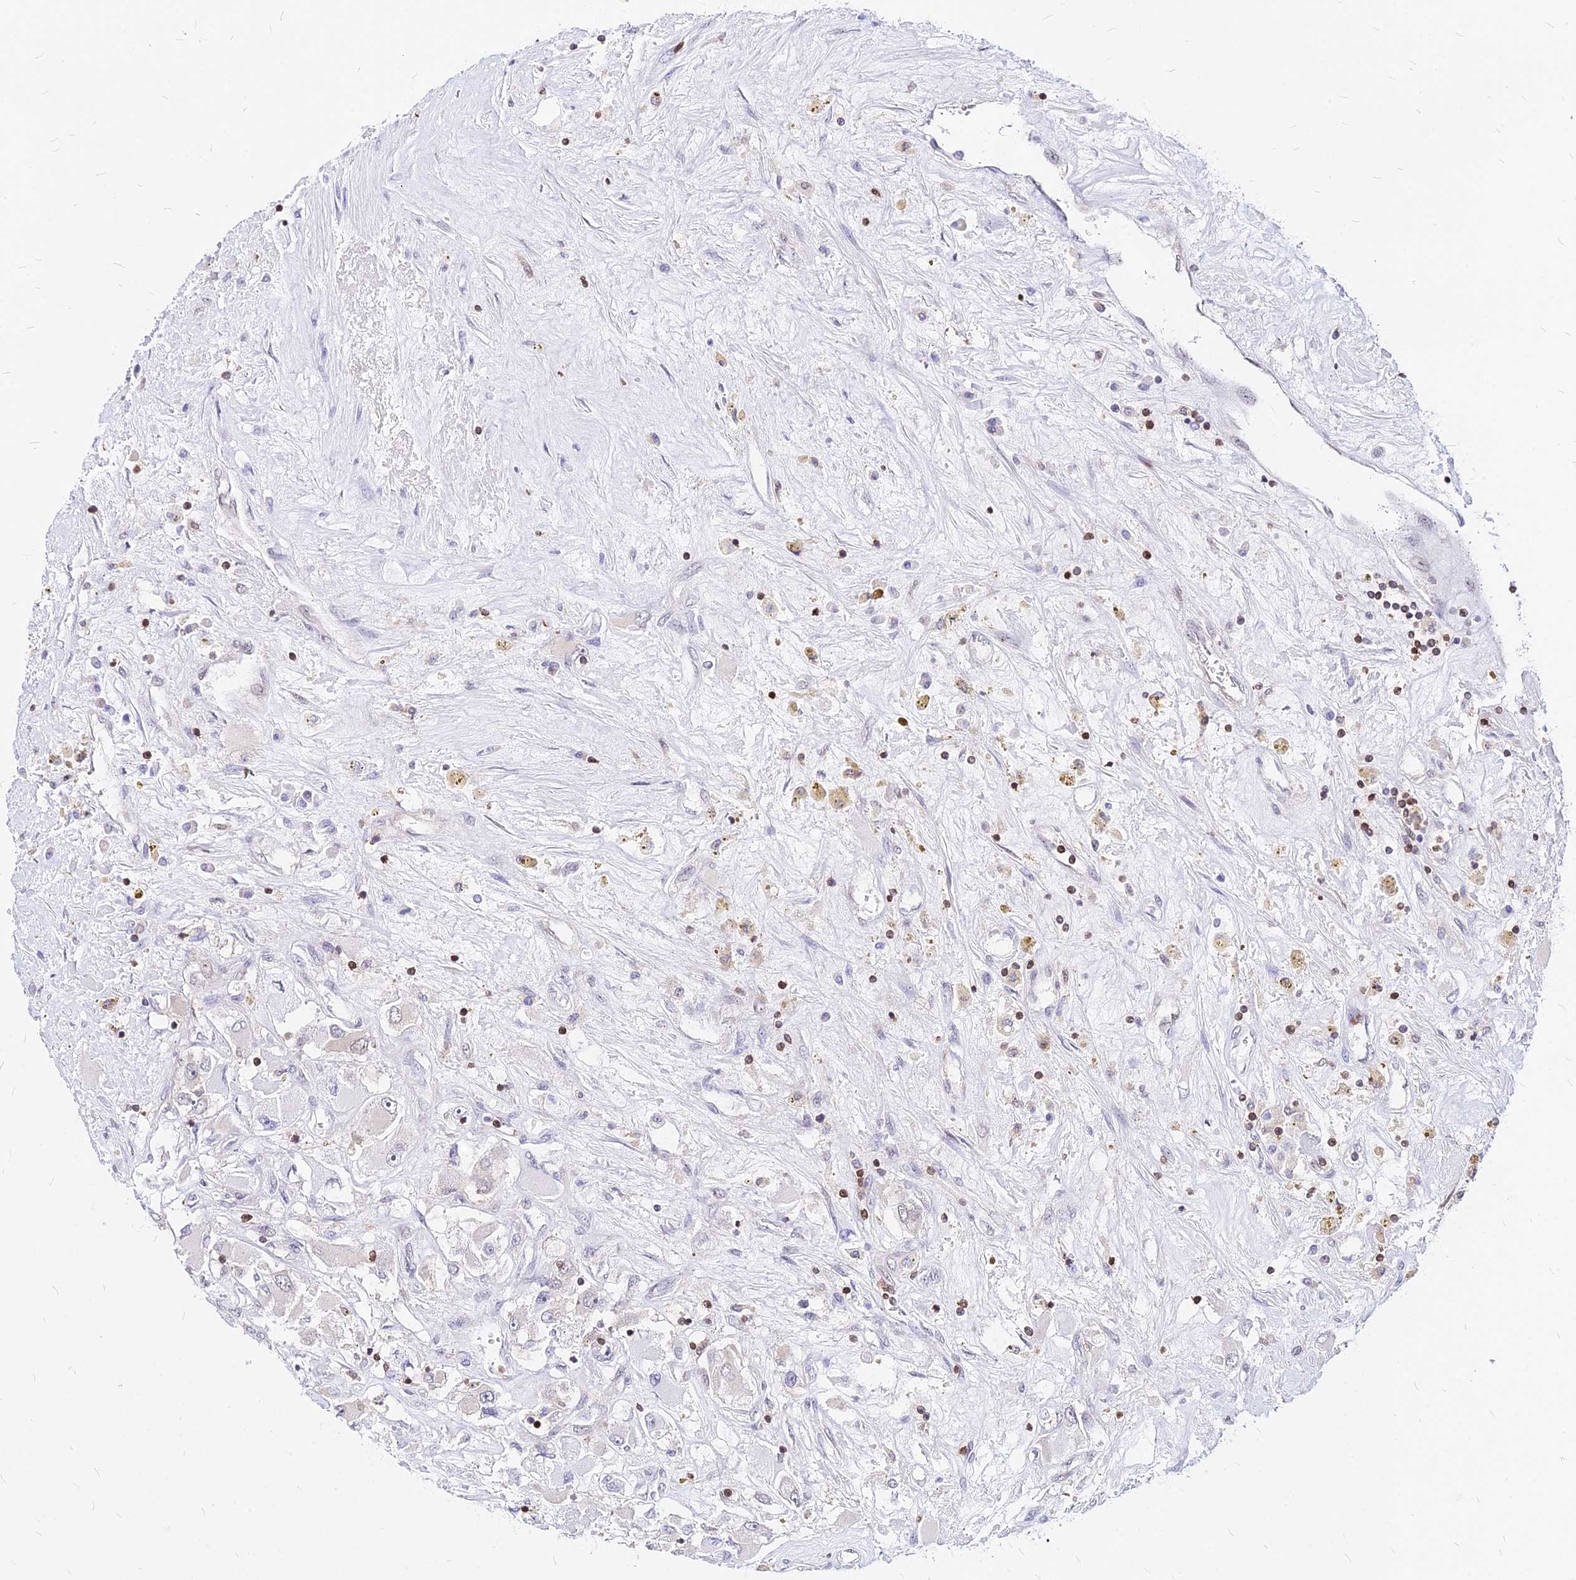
{"staining": {"intensity": "negative", "quantity": "none", "location": "none"}, "tissue": "renal cancer", "cell_type": "Tumor cells", "image_type": "cancer", "snomed": [{"axis": "morphology", "description": "Adenocarcinoma, NOS"}, {"axis": "topography", "description": "Kidney"}], "caption": "This is an IHC photomicrograph of renal cancer. There is no expression in tumor cells.", "gene": "PAXX", "patient": {"sex": "female", "age": 52}}